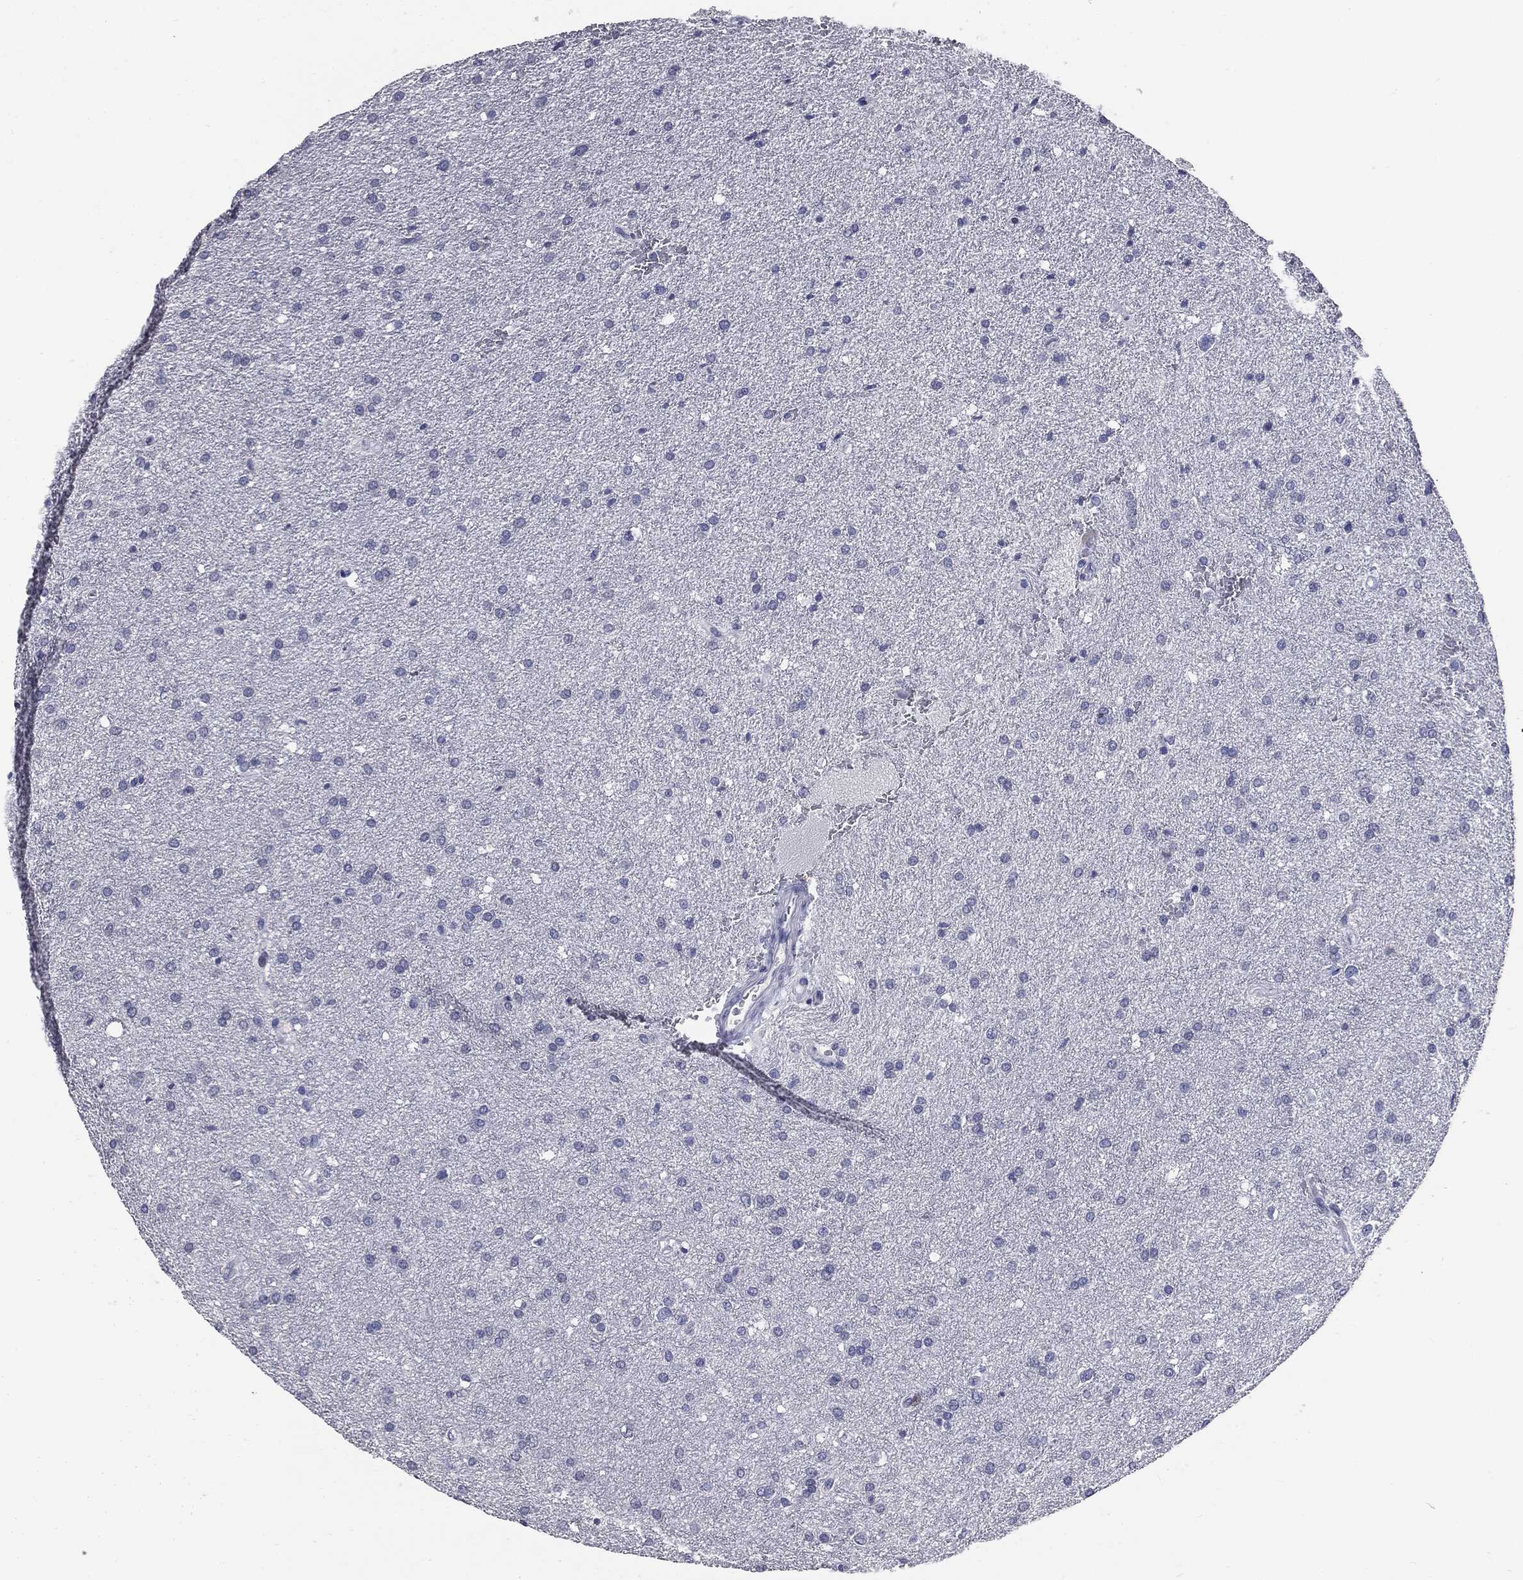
{"staining": {"intensity": "negative", "quantity": "none", "location": "none"}, "tissue": "glioma", "cell_type": "Tumor cells", "image_type": "cancer", "snomed": [{"axis": "morphology", "description": "Glioma, malignant, Low grade"}, {"axis": "topography", "description": "Brain"}], "caption": "A high-resolution histopathology image shows immunohistochemistry staining of low-grade glioma (malignant), which demonstrates no significant positivity in tumor cells.", "gene": "AFP", "patient": {"sex": "female", "age": 37}}